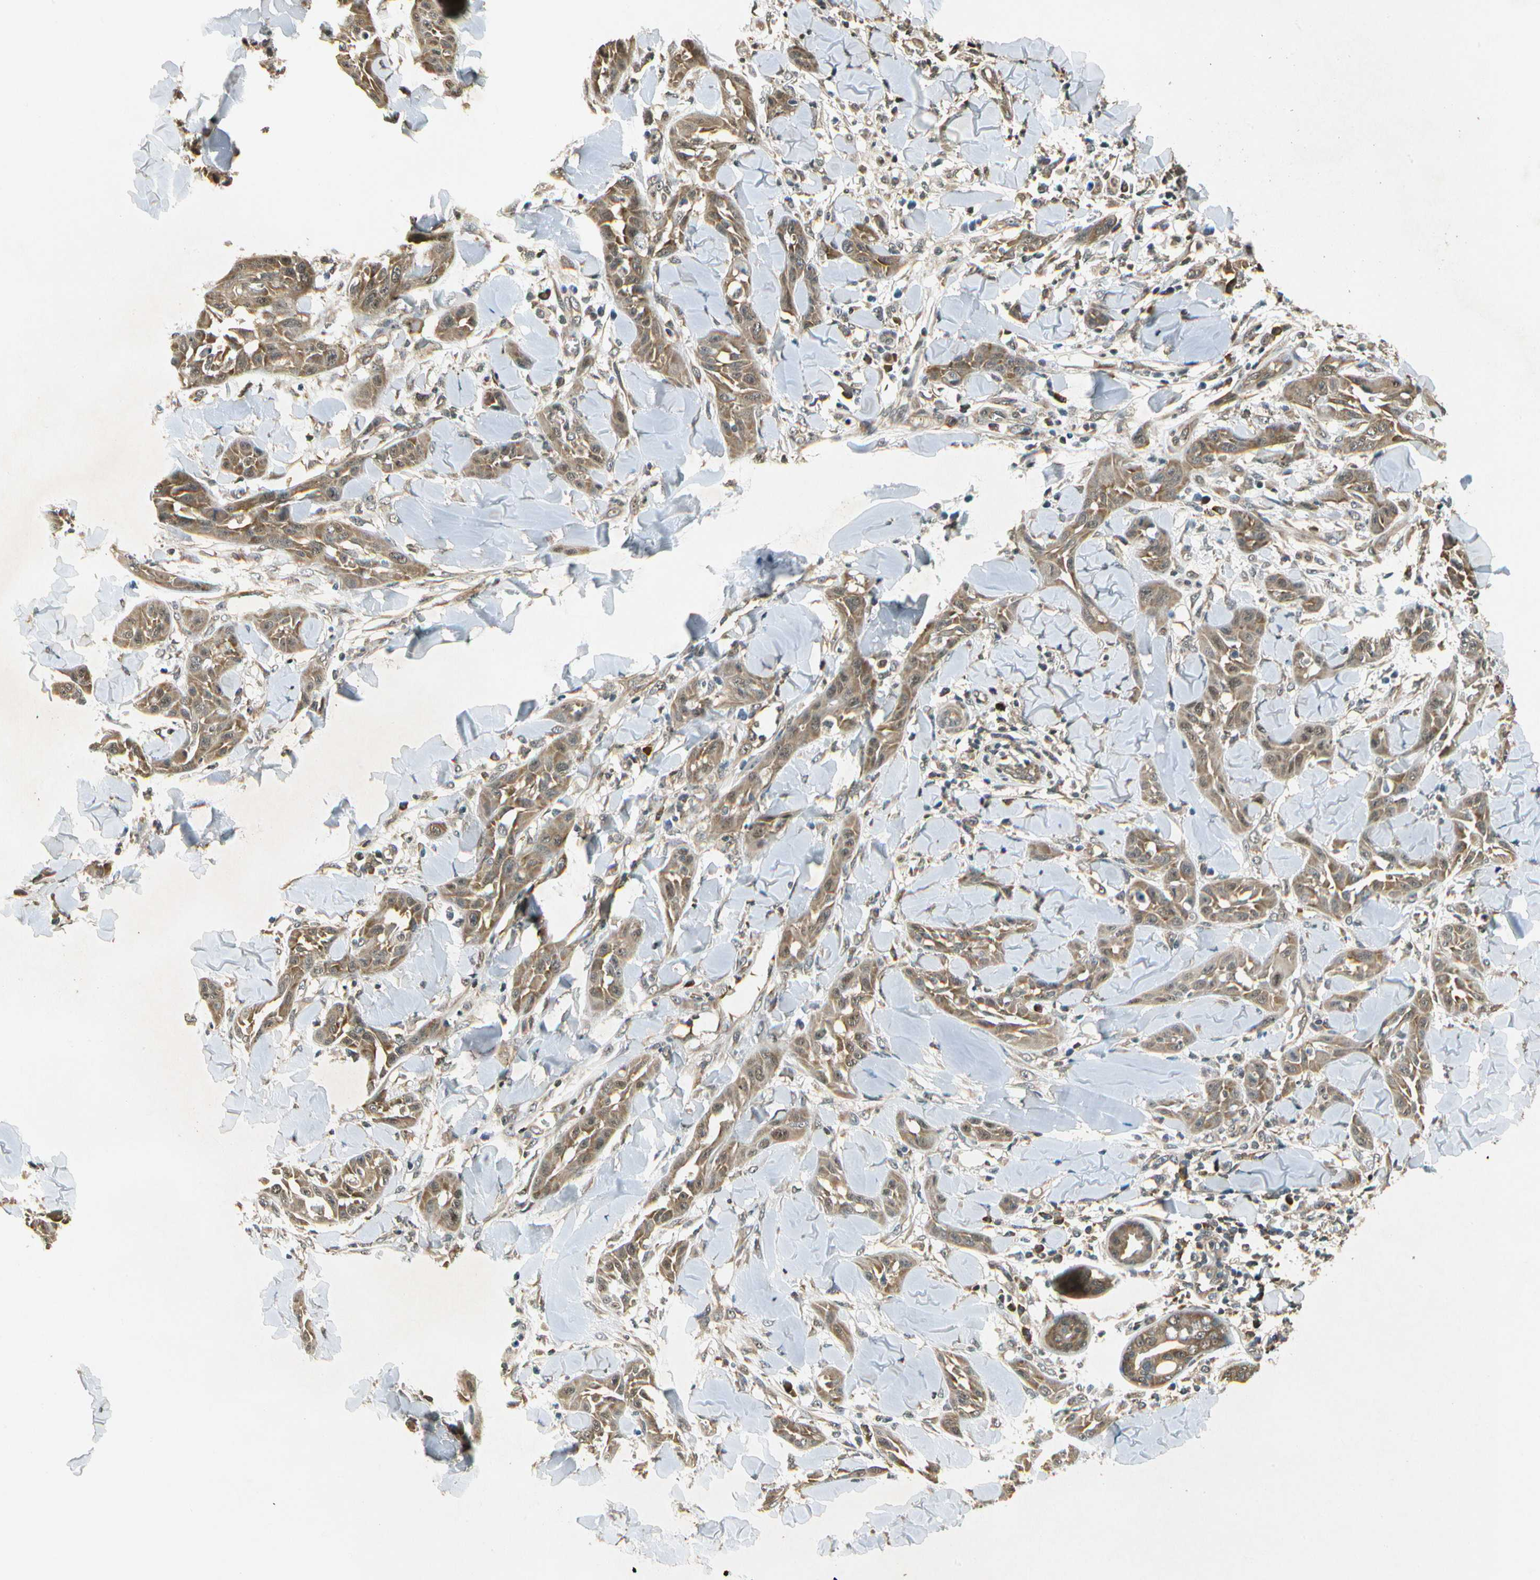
{"staining": {"intensity": "moderate", "quantity": ">75%", "location": "cytoplasmic/membranous"}, "tissue": "skin cancer", "cell_type": "Tumor cells", "image_type": "cancer", "snomed": [{"axis": "morphology", "description": "Squamous cell carcinoma, NOS"}, {"axis": "topography", "description": "Skin"}], "caption": "A brown stain labels moderate cytoplasmic/membranous positivity of a protein in skin cancer (squamous cell carcinoma) tumor cells.", "gene": "EIF1AX", "patient": {"sex": "male", "age": 24}}